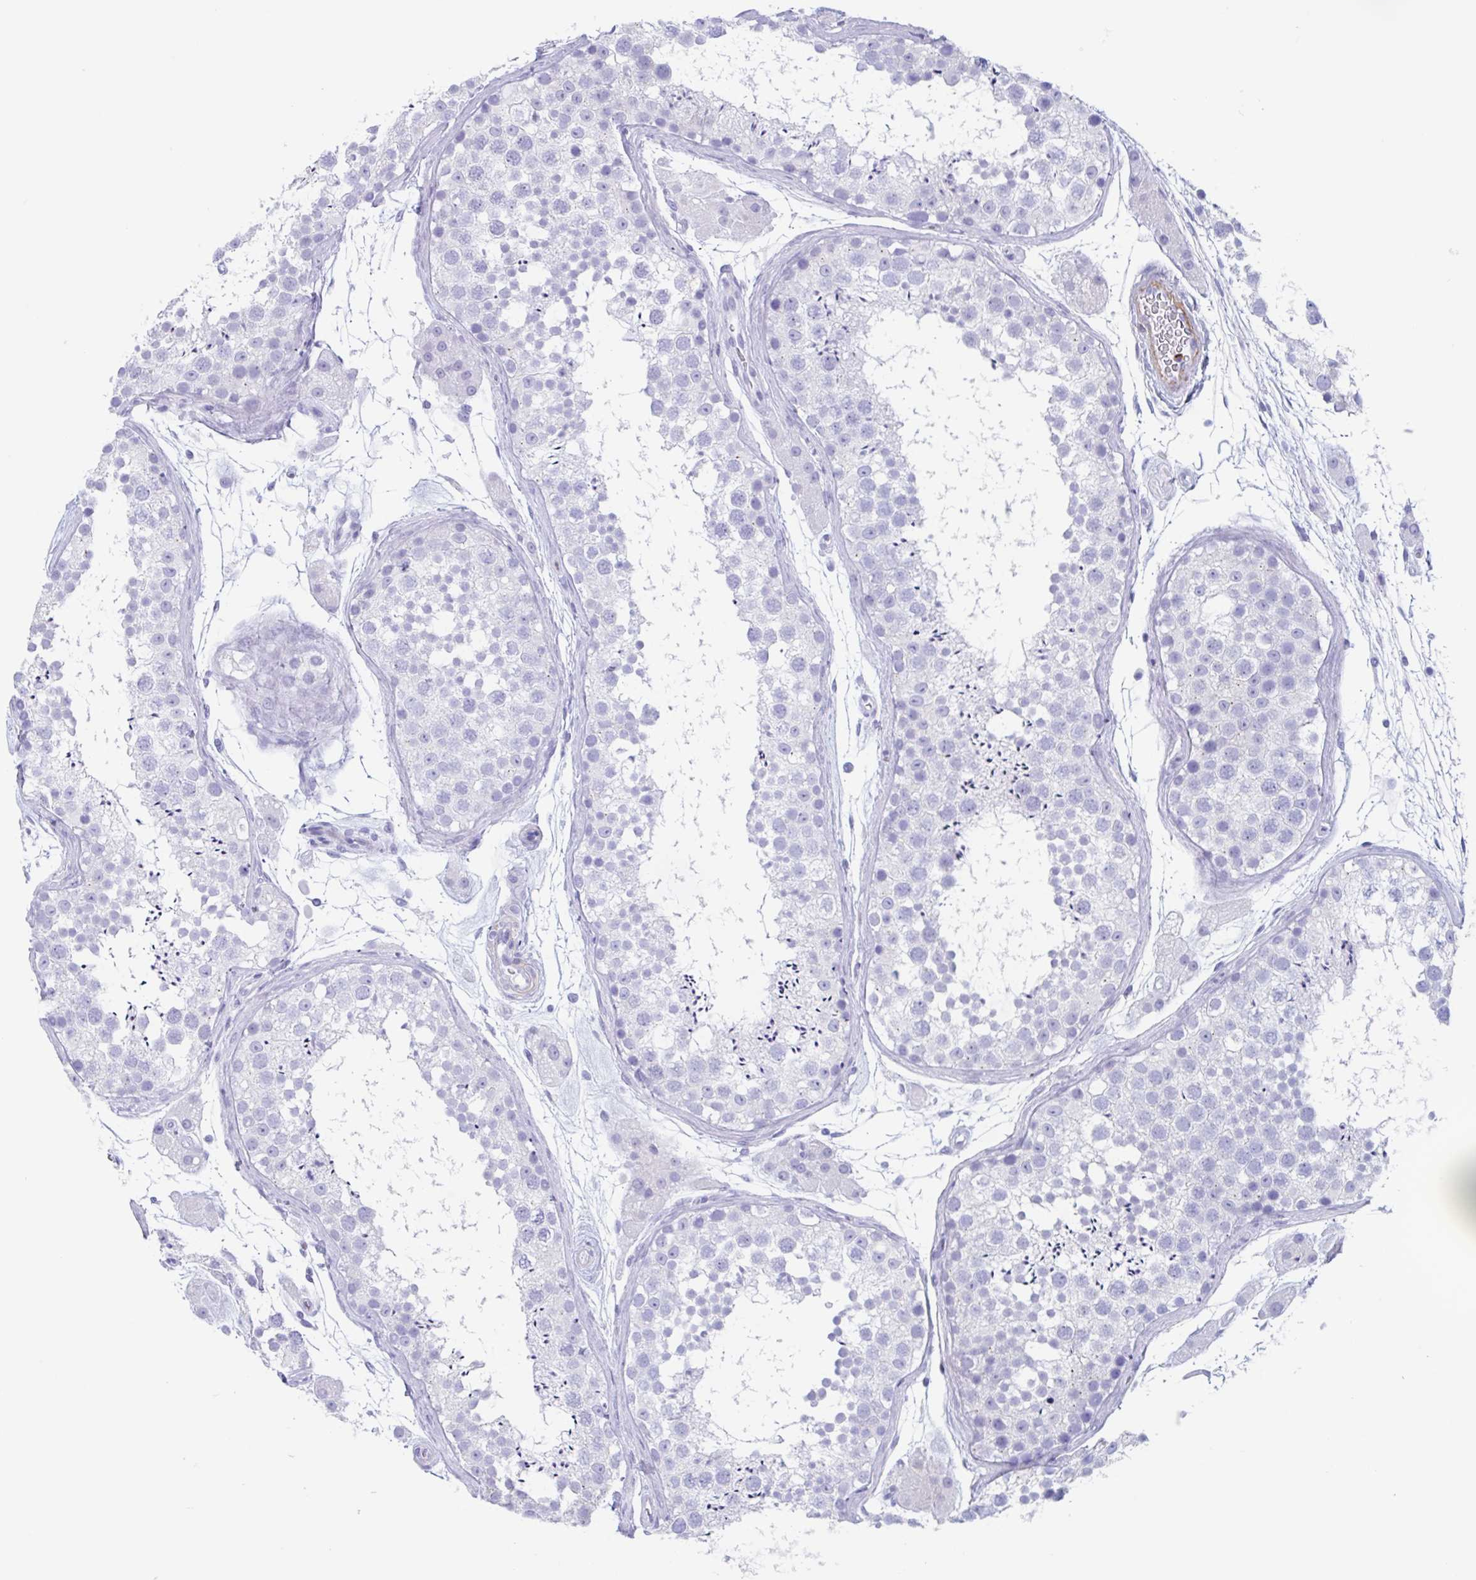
{"staining": {"intensity": "negative", "quantity": "none", "location": "none"}, "tissue": "testis", "cell_type": "Cells in seminiferous ducts", "image_type": "normal", "snomed": [{"axis": "morphology", "description": "Normal tissue, NOS"}, {"axis": "topography", "description": "Testis"}], "caption": "Human testis stained for a protein using immunohistochemistry exhibits no expression in cells in seminiferous ducts.", "gene": "TAS2R41", "patient": {"sex": "male", "age": 41}}